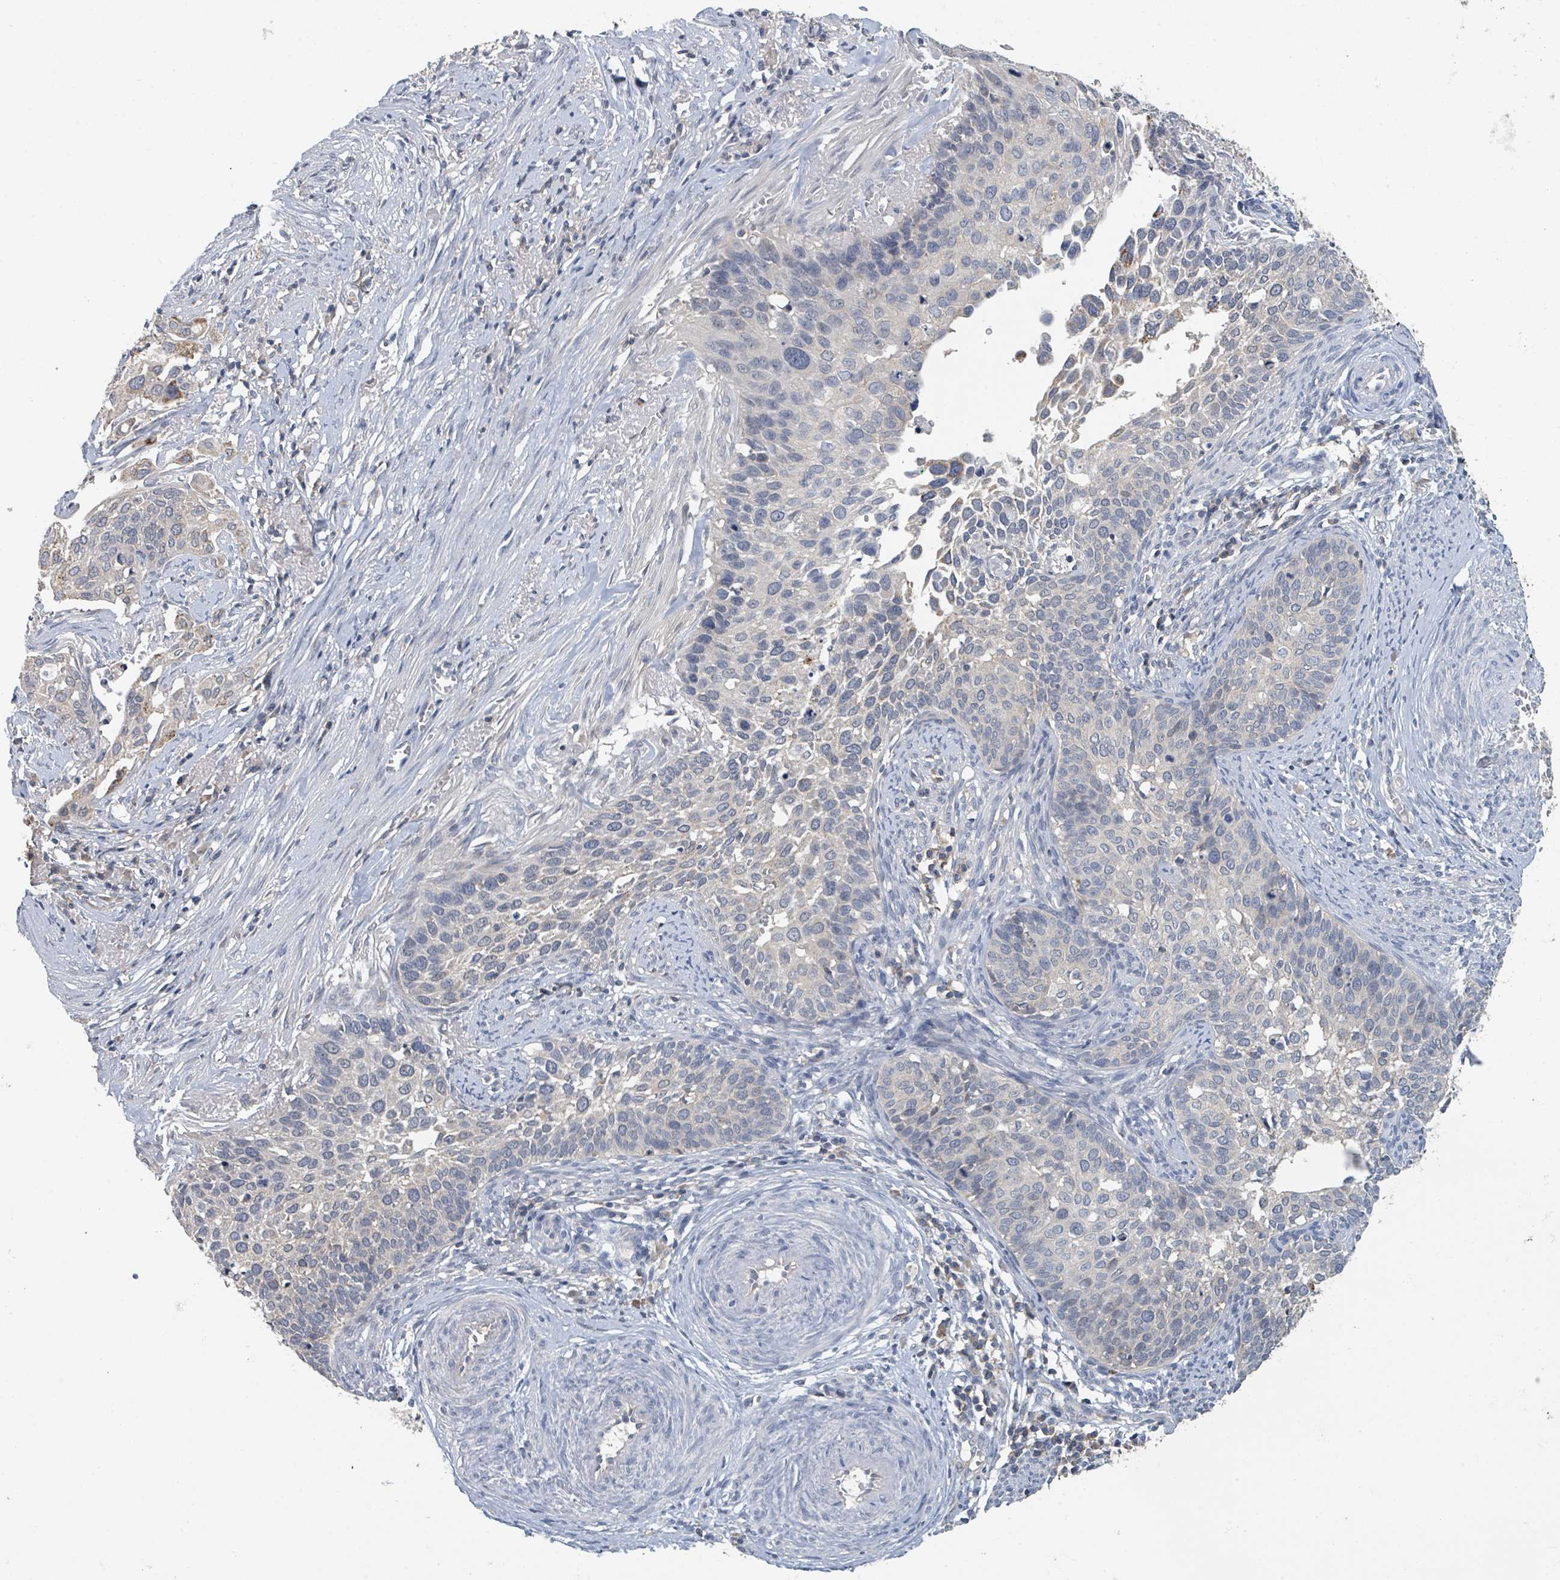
{"staining": {"intensity": "negative", "quantity": "none", "location": "none"}, "tissue": "cervical cancer", "cell_type": "Tumor cells", "image_type": "cancer", "snomed": [{"axis": "morphology", "description": "Squamous cell carcinoma, NOS"}, {"axis": "topography", "description": "Cervix"}], "caption": "Tumor cells are negative for brown protein staining in squamous cell carcinoma (cervical).", "gene": "LRRC42", "patient": {"sex": "female", "age": 44}}